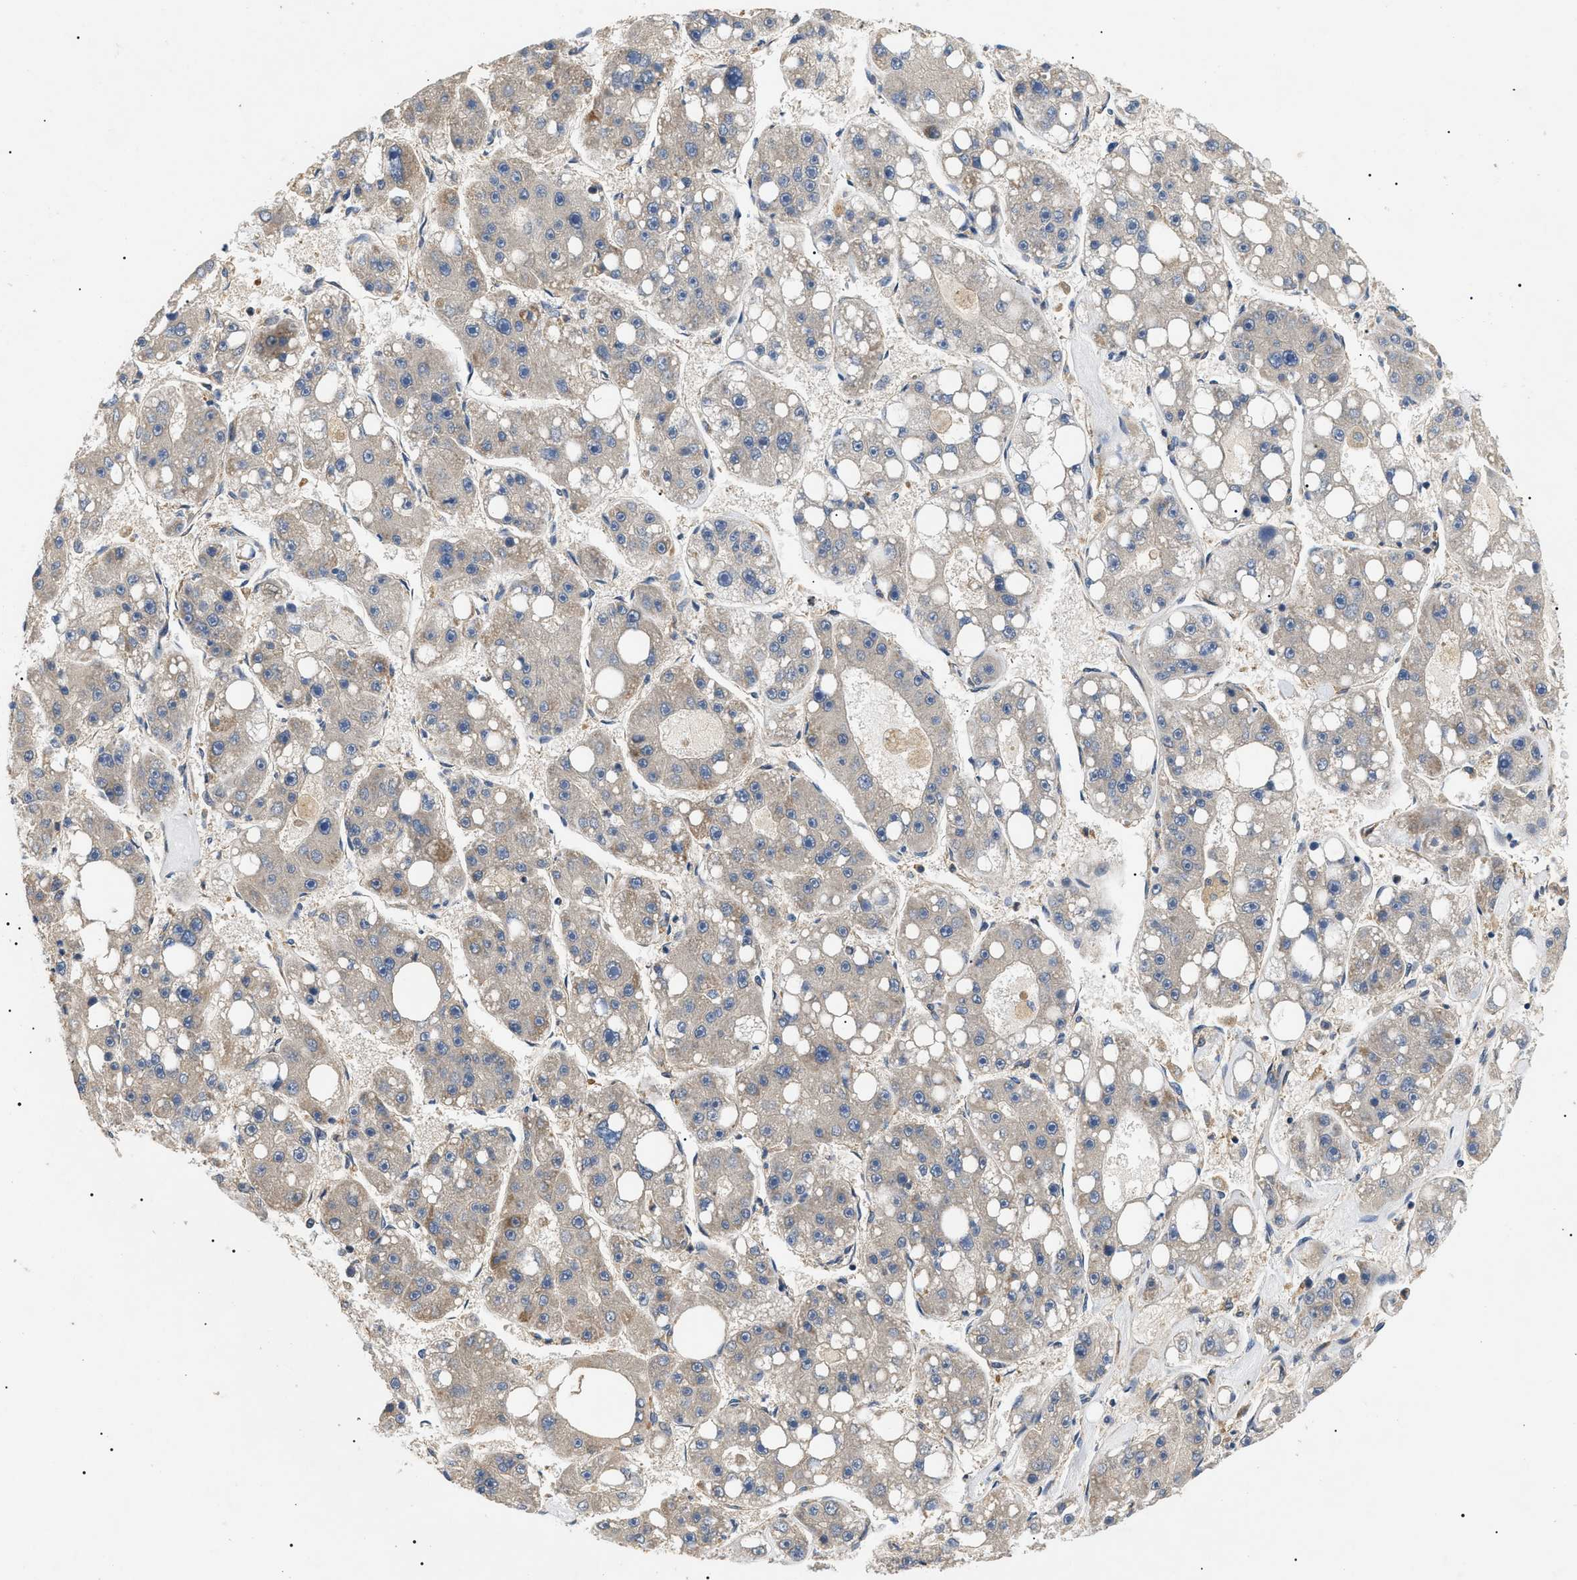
{"staining": {"intensity": "weak", "quantity": "<25%", "location": "cytoplasmic/membranous"}, "tissue": "liver cancer", "cell_type": "Tumor cells", "image_type": "cancer", "snomed": [{"axis": "morphology", "description": "Carcinoma, Hepatocellular, NOS"}, {"axis": "topography", "description": "Liver"}], "caption": "Tumor cells show no significant expression in liver hepatocellular carcinoma.", "gene": "PPM1B", "patient": {"sex": "female", "age": 61}}